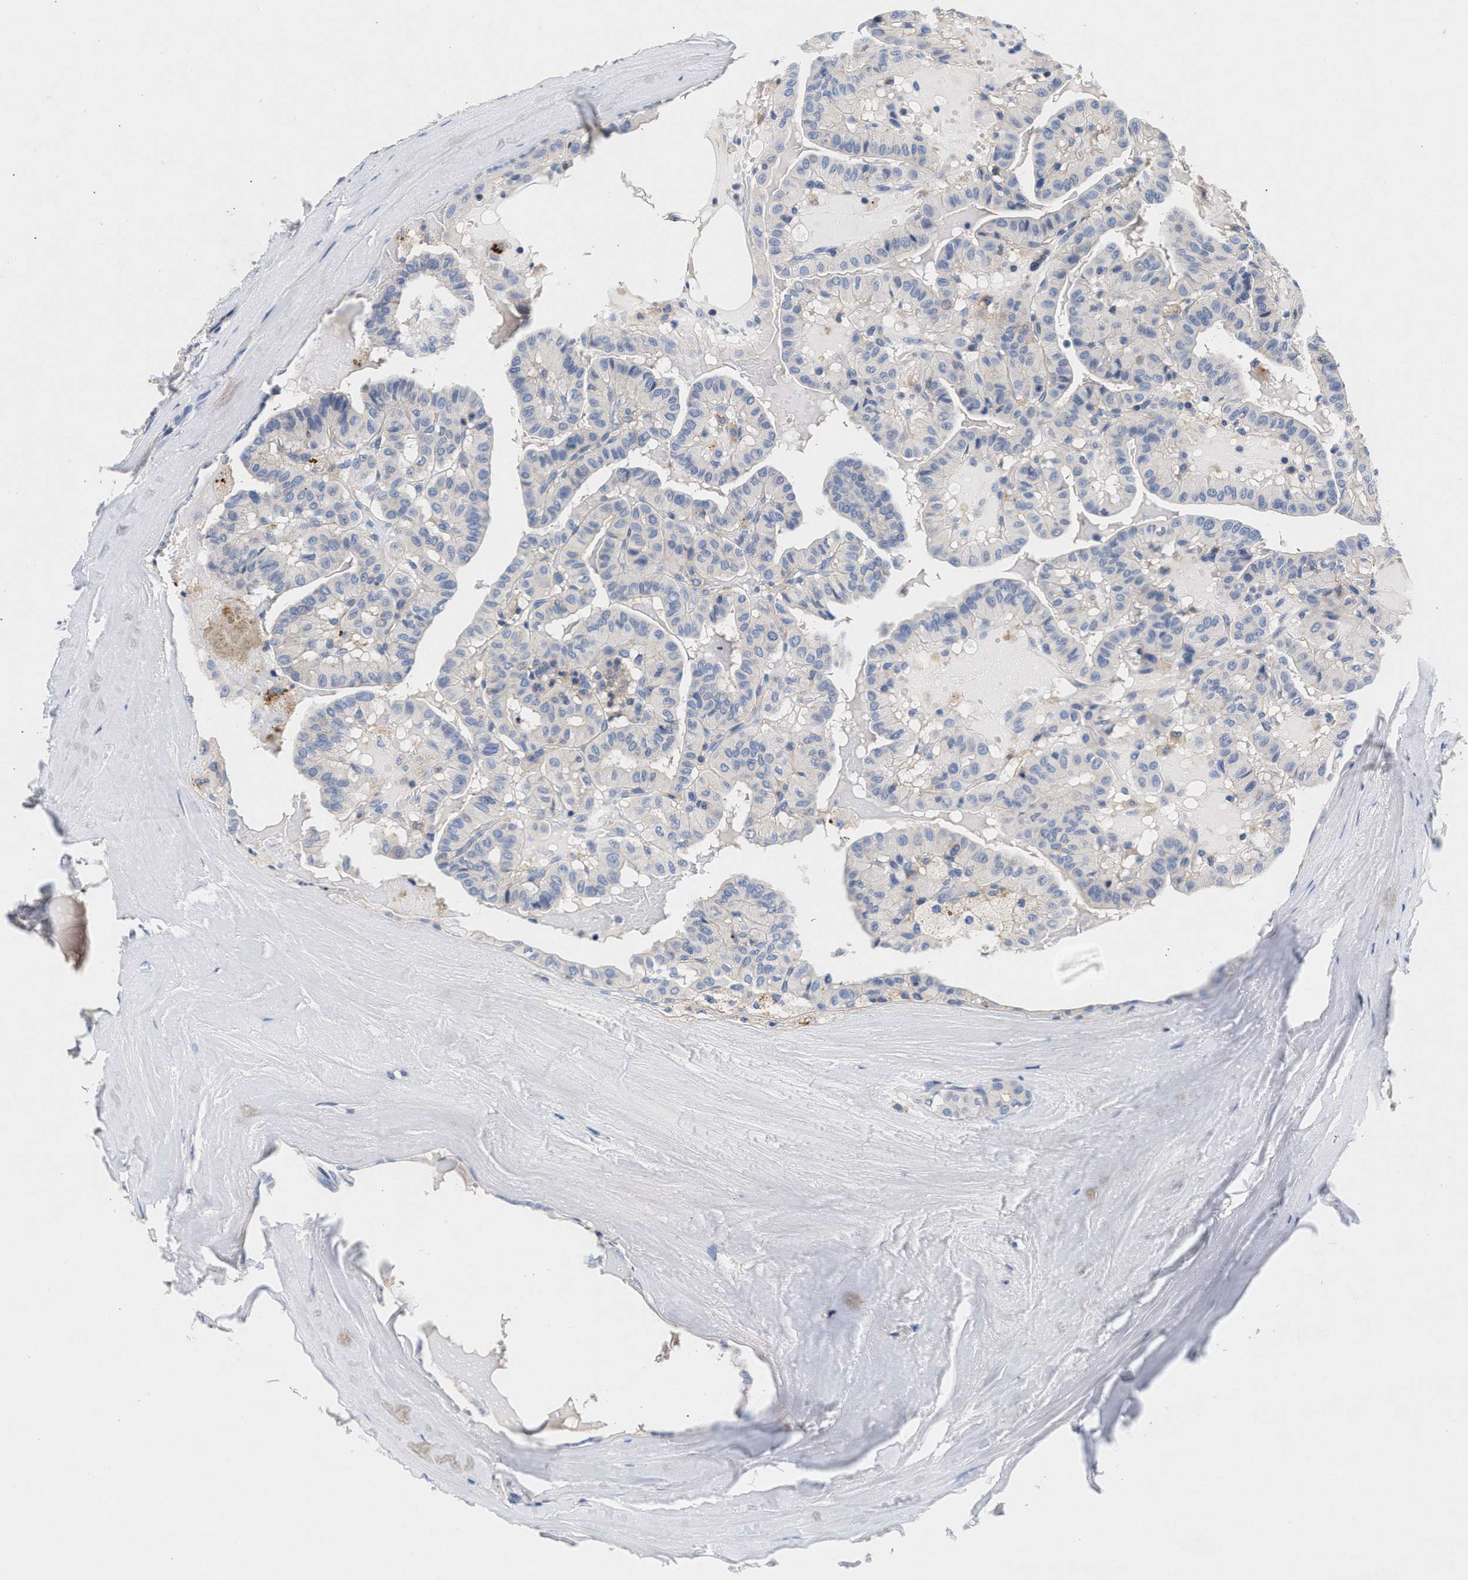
{"staining": {"intensity": "negative", "quantity": "none", "location": "none"}, "tissue": "thyroid cancer", "cell_type": "Tumor cells", "image_type": "cancer", "snomed": [{"axis": "morphology", "description": "Papillary adenocarcinoma, NOS"}, {"axis": "topography", "description": "Thyroid gland"}], "caption": "The image shows no staining of tumor cells in papillary adenocarcinoma (thyroid).", "gene": "GNAI3", "patient": {"sex": "male", "age": 77}}